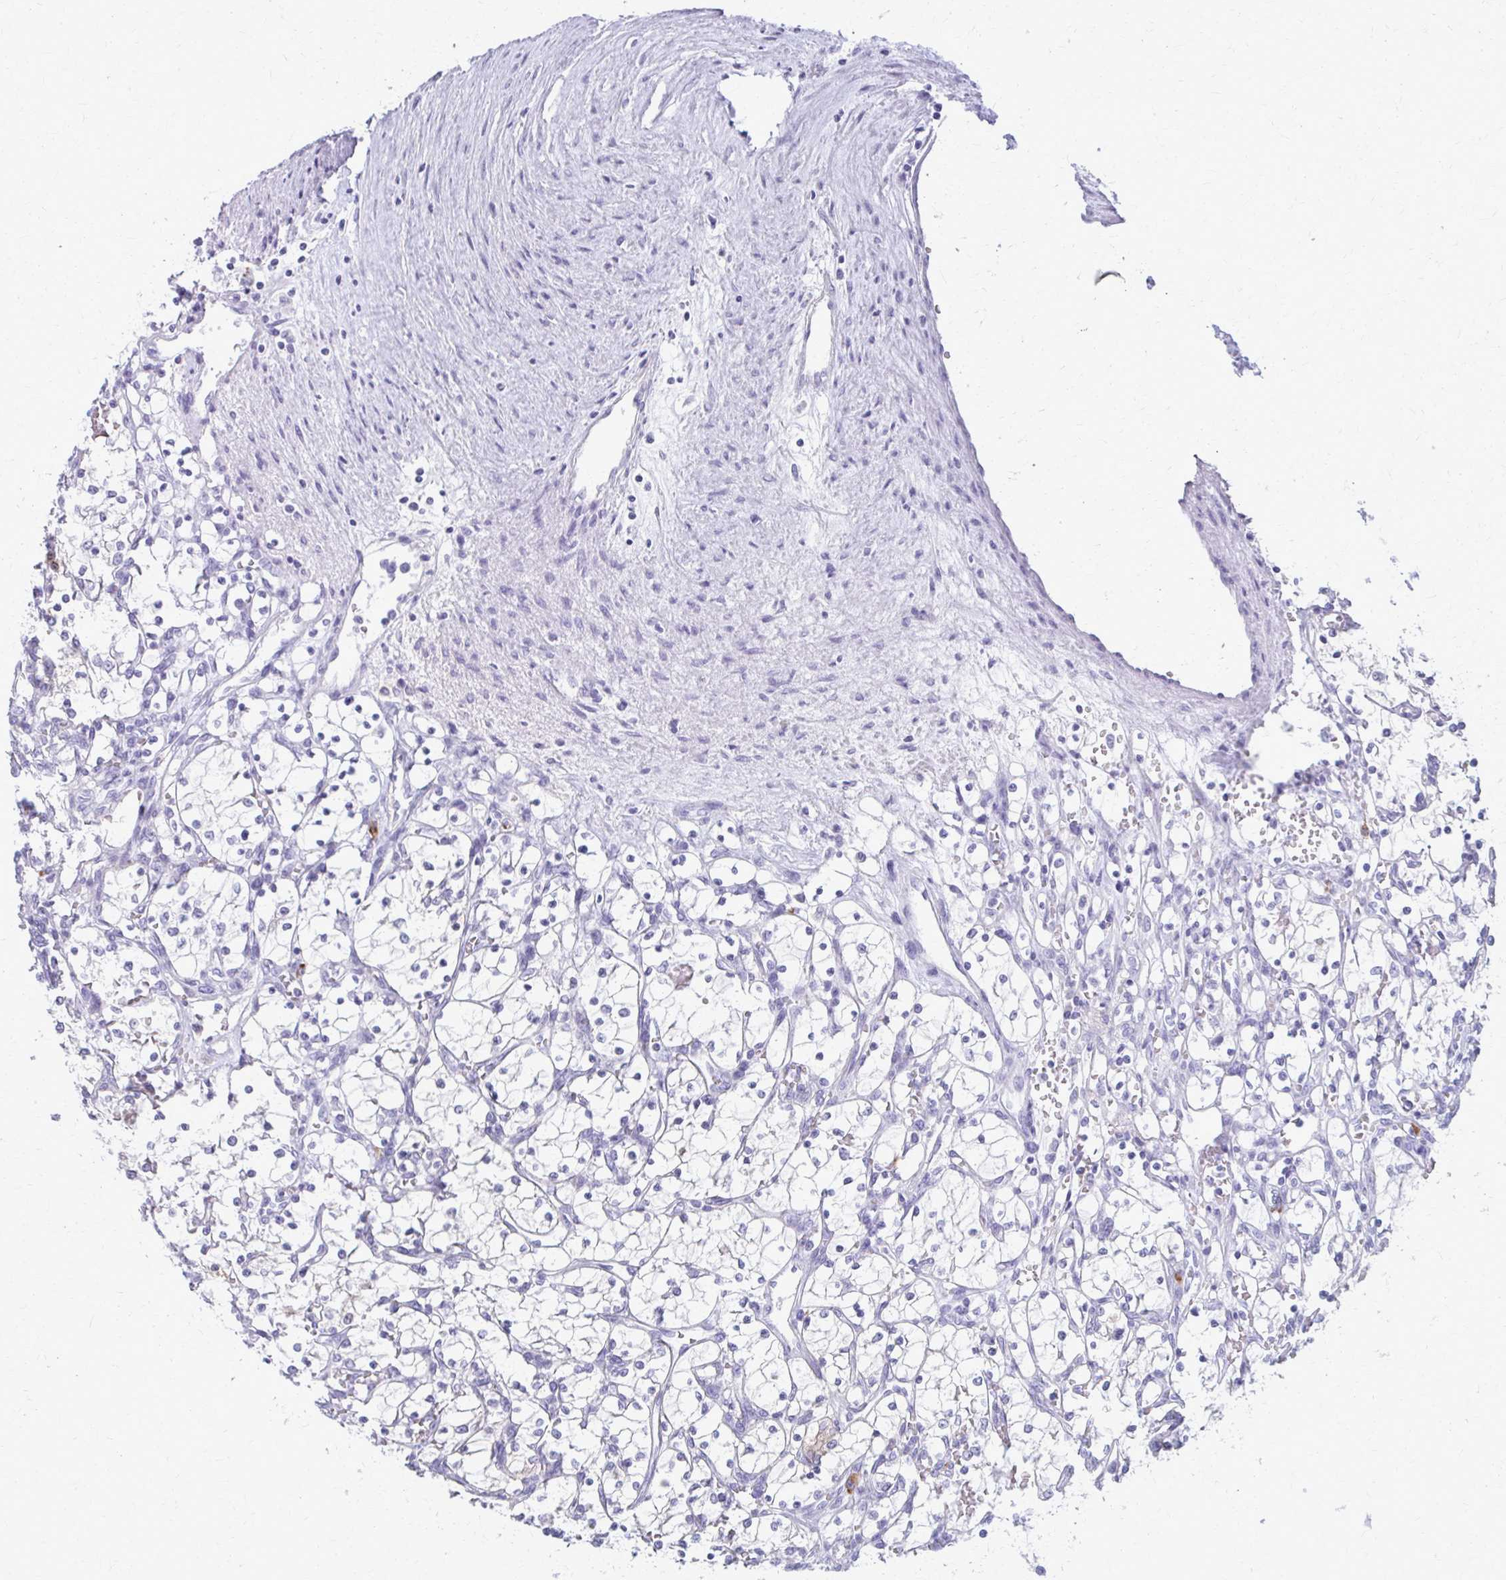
{"staining": {"intensity": "negative", "quantity": "none", "location": "none"}, "tissue": "renal cancer", "cell_type": "Tumor cells", "image_type": "cancer", "snomed": [{"axis": "morphology", "description": "Adenocarcinoma, NOS"}, {"axis": "topography", "description": "Kidney"}], "caption": "Immunohistochemistry (IHC) image of adenocarcinoma (renal) stained for a protein (brown), which displays no positivity in tumor cells.", "gene": "OR4M1", "patient": {"sex": "female", "age": 69}}